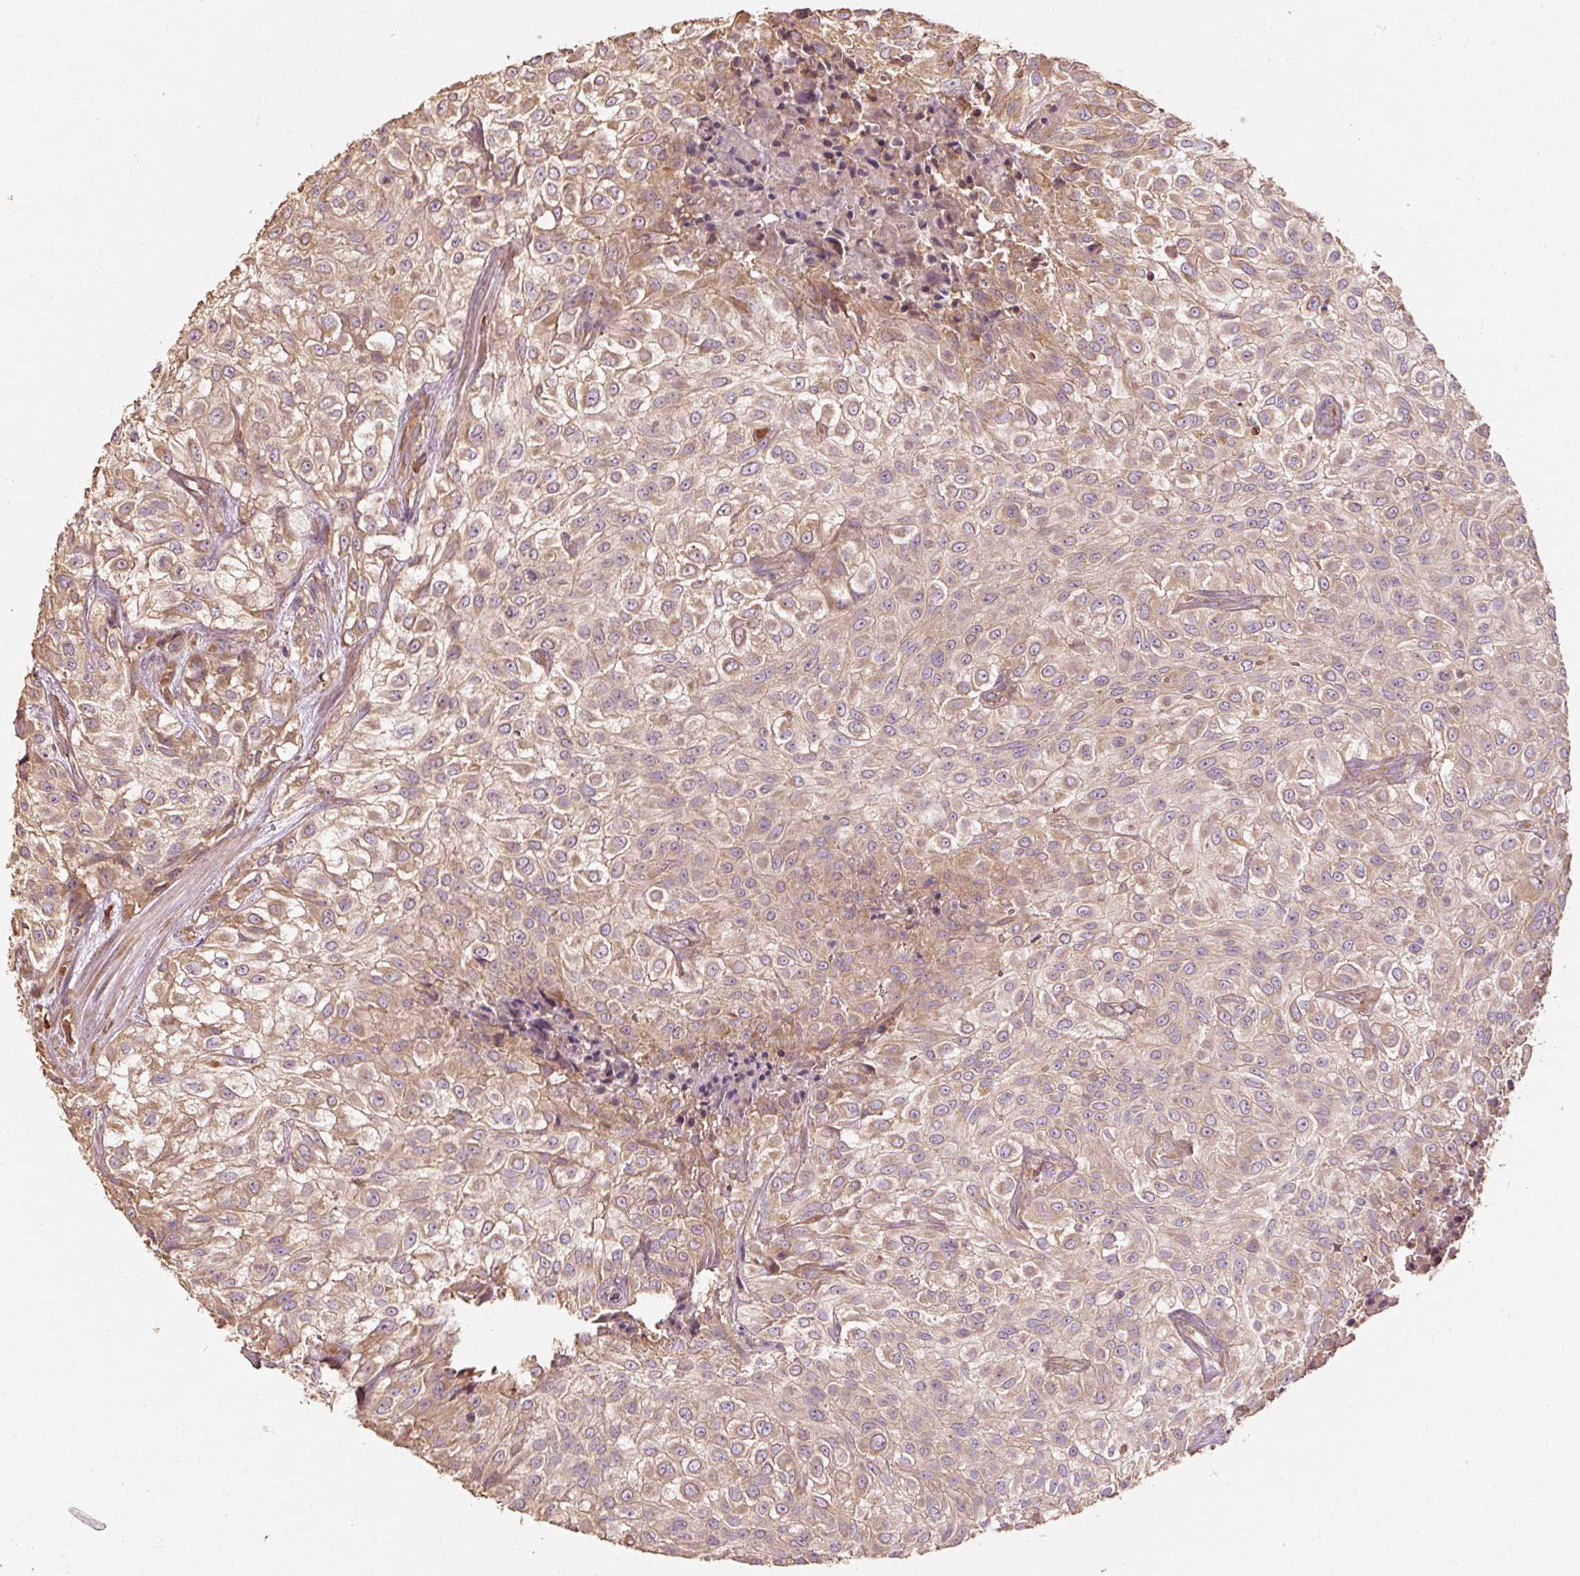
{"staining": {"intensity": "moderate", "quantity": ">75%", "location": "cytoplasmic/membranous"}, "tissue": "urothelial cancer", "cell_type": "Tumor cells", "image_type": "cancer", "snomed": [{"axis": "morphology", "description": "Urothelial carcinoma, High grade"}, {"axis": "topography", "description": "Urinary bladder"}], "caption": "Immunohistochemical staining of urothelial carcinoma (high-grade) shows medium levels of moderate cytoplasmic/membranous protein staining in about >75% of tumor cells. Using DAB (brown) and hematoxylin (blue) stains, captured at high magnification using brightfield microscopy.", "gene": "EFHC1", "patient": {"sex": "male", "age": 56}}